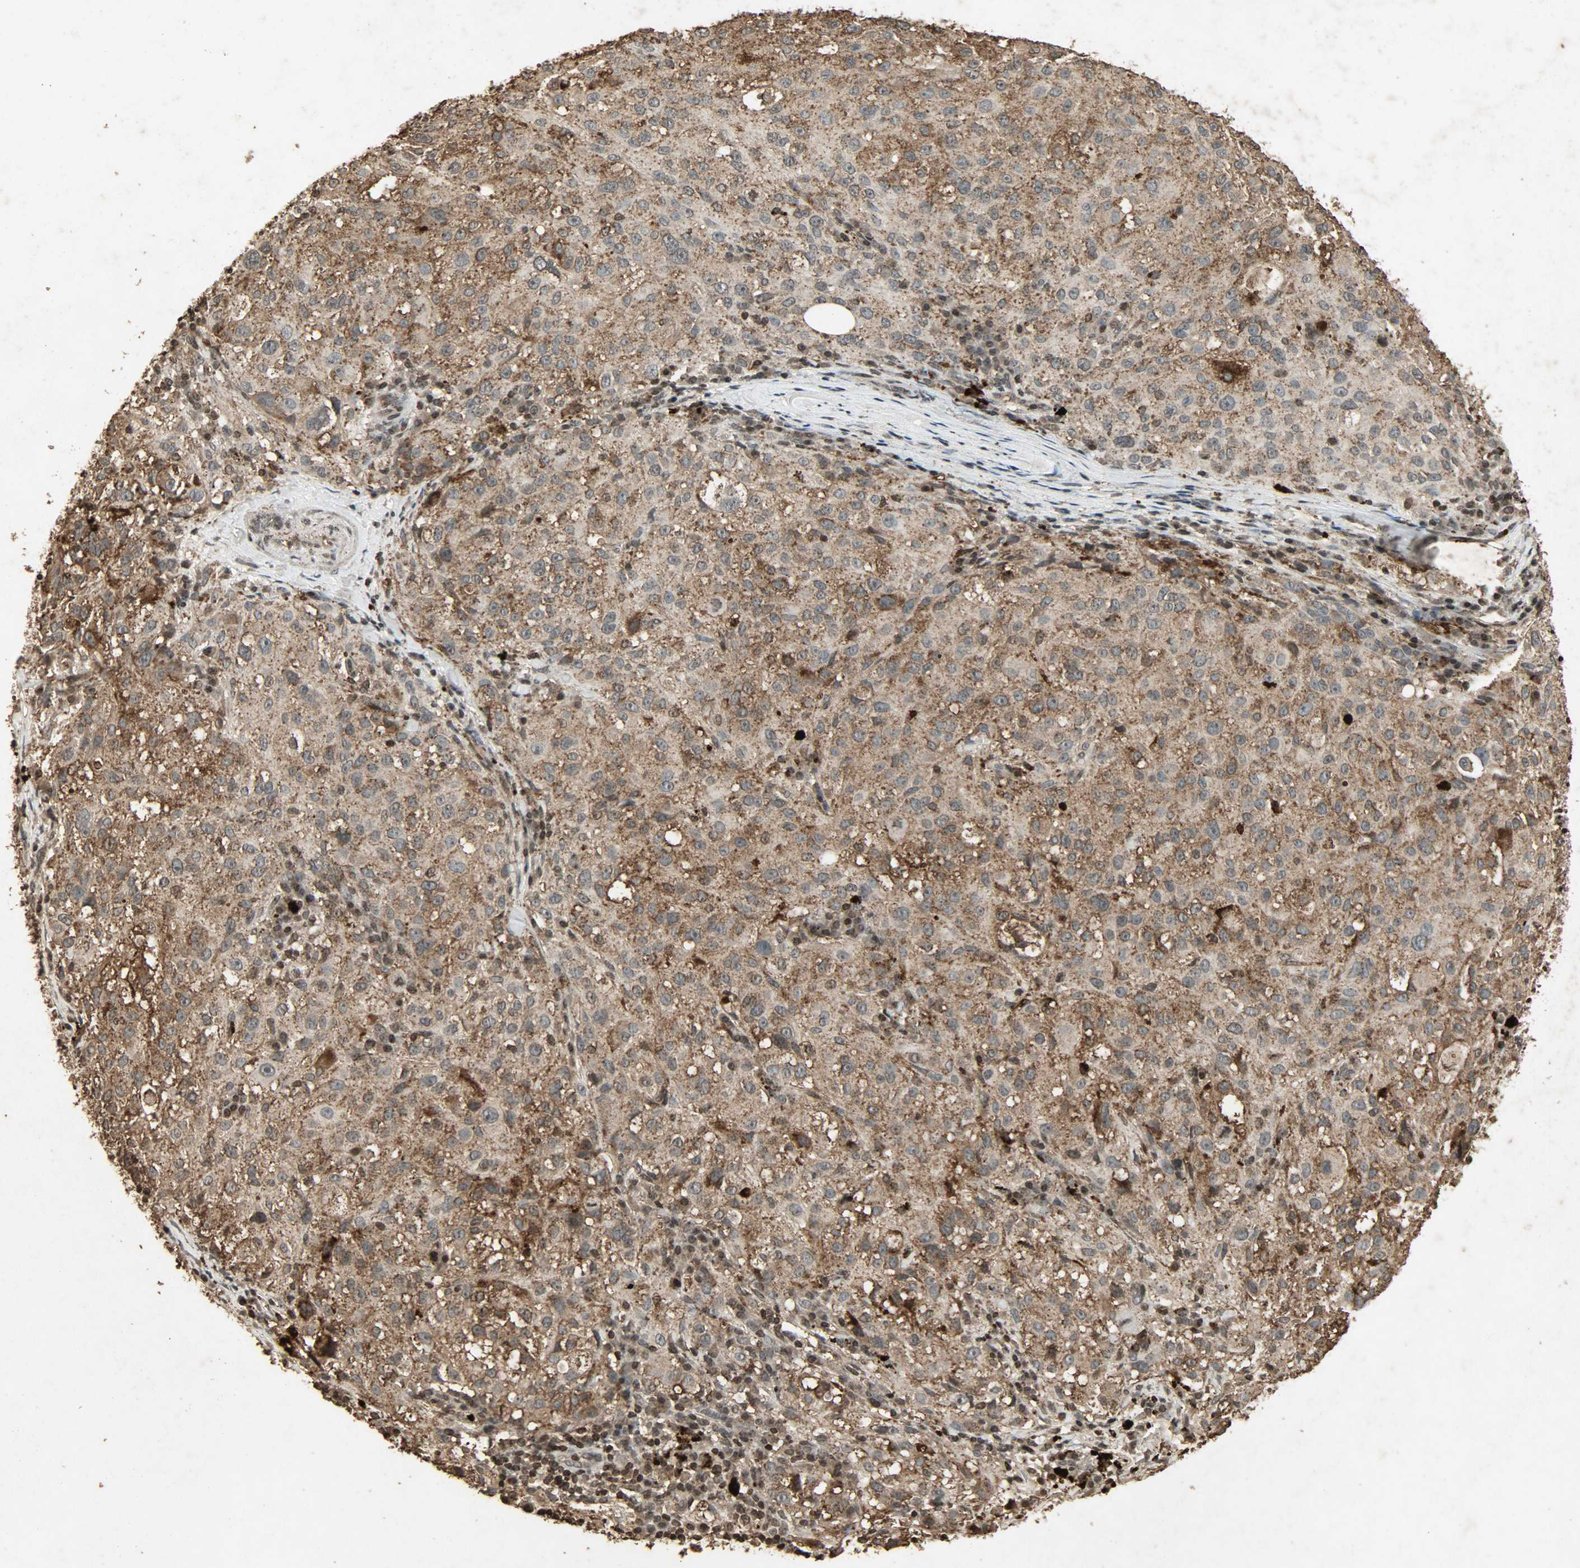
{"staining": {"intensity": "moderate", "quantity": ">75%", "location": "cytoplasmic/membranous,nuclear"}, "tissue": "melanoma", "cell_type": "Tumor cells", "image_type": "cancer", "snomed": [{"axis": "morphology", "description": "Necrosis, NOS"}, {"axis": "morphology", "description": "Malignant melanoma, NOS"}, {"axis": "topography", "description": "Skin"}], "caption": "The image shows a brown stain indicating the presence of a protein in the cytoplasmic/membranous and nuclear of tumor cells in melanoma.", "gene": "PPP3R1", "patient": {"sex": "female", "age": 87}}